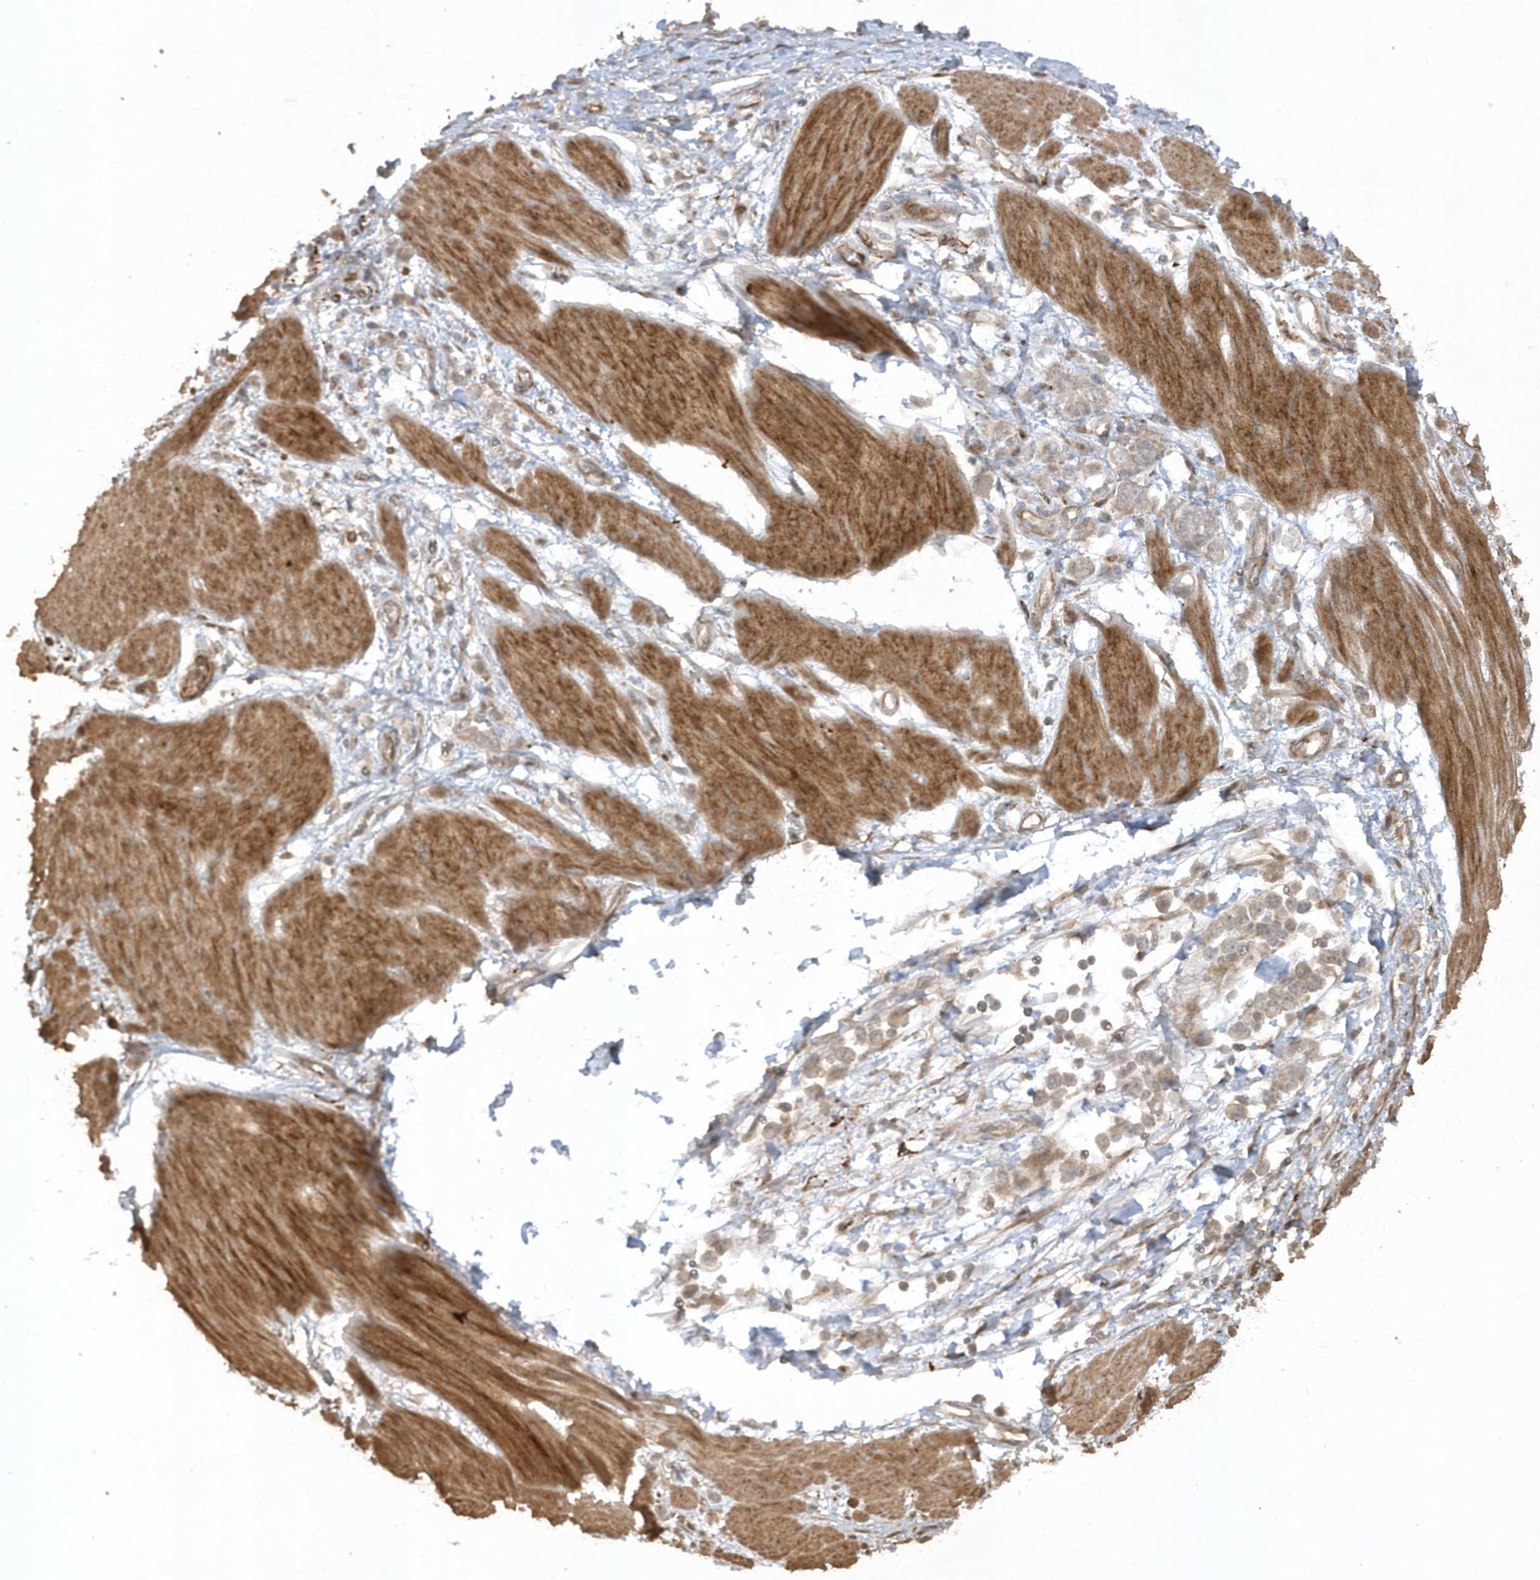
{"staining": {"intensity": "weak", "quantity": "25%-75%", "location": "cytoplasmic/membranous"}, "tissue": "stomach cancer", "cell_type": "Tumor cells", "image_type": "cancer", "snomed": [{"axis": "morphology", "description": "Adenocarcinoma, NOS"}, {"axis": "topography", "description": "Stomach"}], "caption": "The histopathology image reveals staining of stomach cancer (adenocarcinoma), revealing weak cytoplasmic/membranous protein staining (brown color) within tumor cells. Using DAB (brown) and hematoxylin (blue) stains, captured at high magnification using brightfield microscopy.", "gene": "AVPI1", "patient": {"sex": "female", "age": 76}}